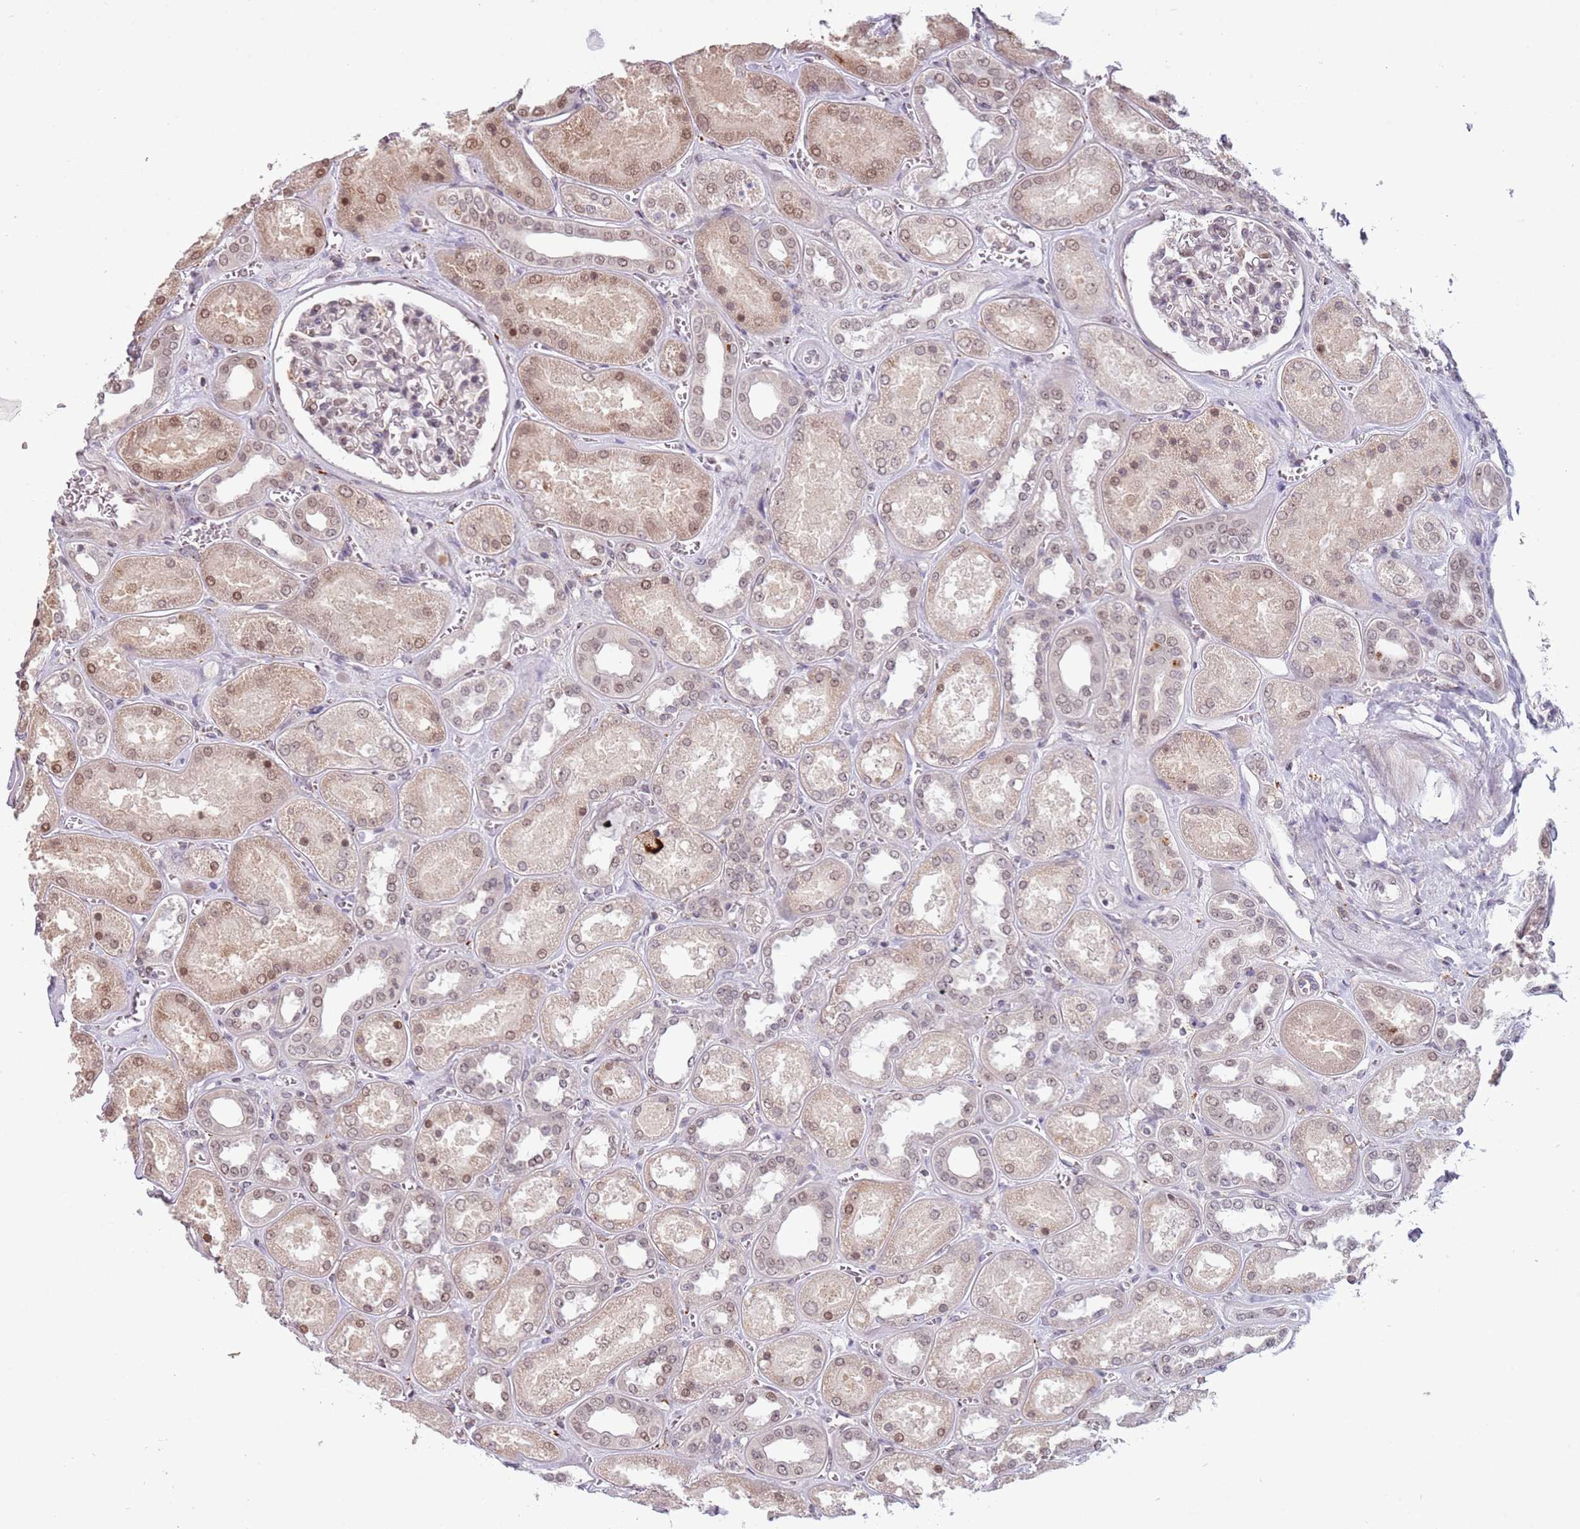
{"staining": {"intensity": "weak", "quantity": "<25%", "location": "nuclear"}, "tissue": "kidney", "cell_type": "Cells in glomeruli", "image_type": "normal", "snomed": [{"axis": "morphology", "description": "Normal tissue, NOS"}, {"axis": "morphology", "description": "Adenocarcinoma, NOS"}, {"axis": "topography", "description": "Kidney"}], "caption": "High magnification brightfield microscopy of benign kidney stained with DAB (3,3'-diaminobenzidine) (brown) and counterstained with hematoxylin (blue): cells in glomeruli show no significant expression.", "gene": "BARD1", "patient": {"sex": "female", "age": 68}}